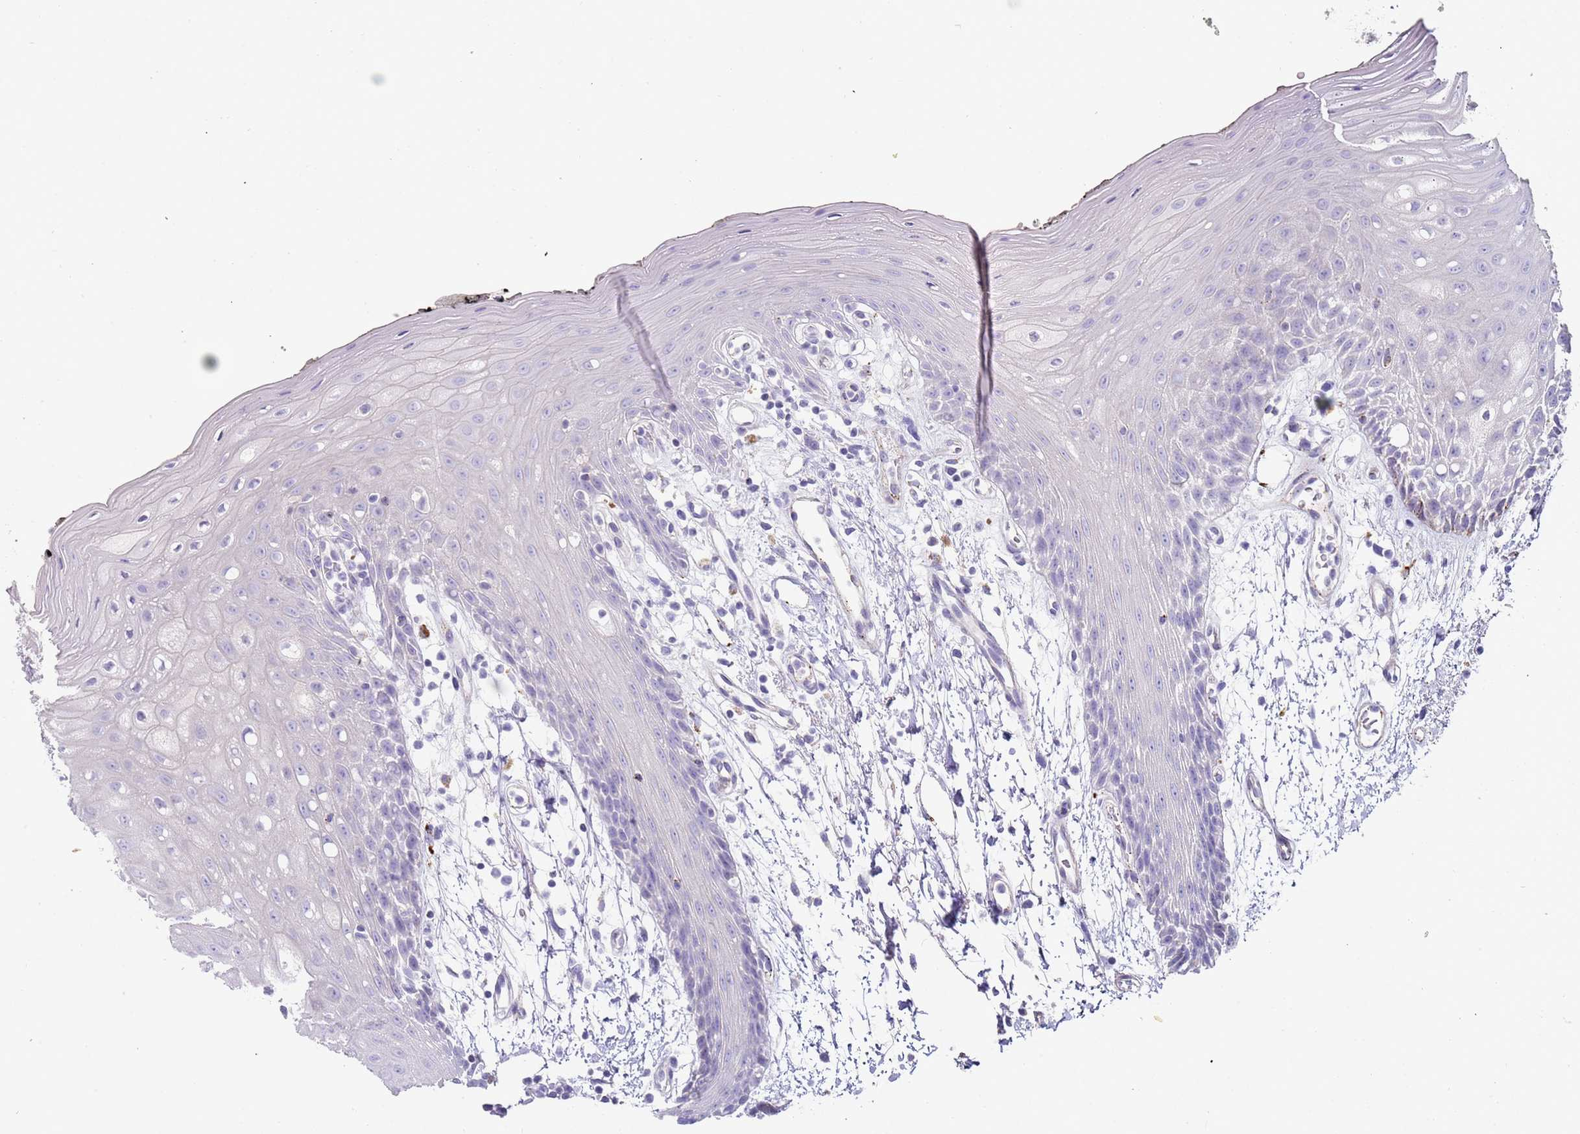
{"staining": {"intensity": "negative", "quantity": "none", "location": "none"}, "tissue": "oral mucosa", "cell_type": "Squamous epithelial cells", "image_type": "normal", "snomed": [{"axis": "morphology", "description": "Normal tissue, NOS"}, {"axis": "topography", "description": "Oral tissue"}, {"axis": "topography", "description": "Tounge, NOS"}], "caption": "DAB (3,3'-diaminobenzidine) immunohistochemical staining of benign human oral mucosa reveals no significant expression in squamous epithelial cells. The staining is performed using DAB (3,3'-diaminobenzidine) brown chromogen with nuclei counter-stained in using hematoxylin.", "gene": "LRRN3", "patient": {"sex": "female", "age": 59}}